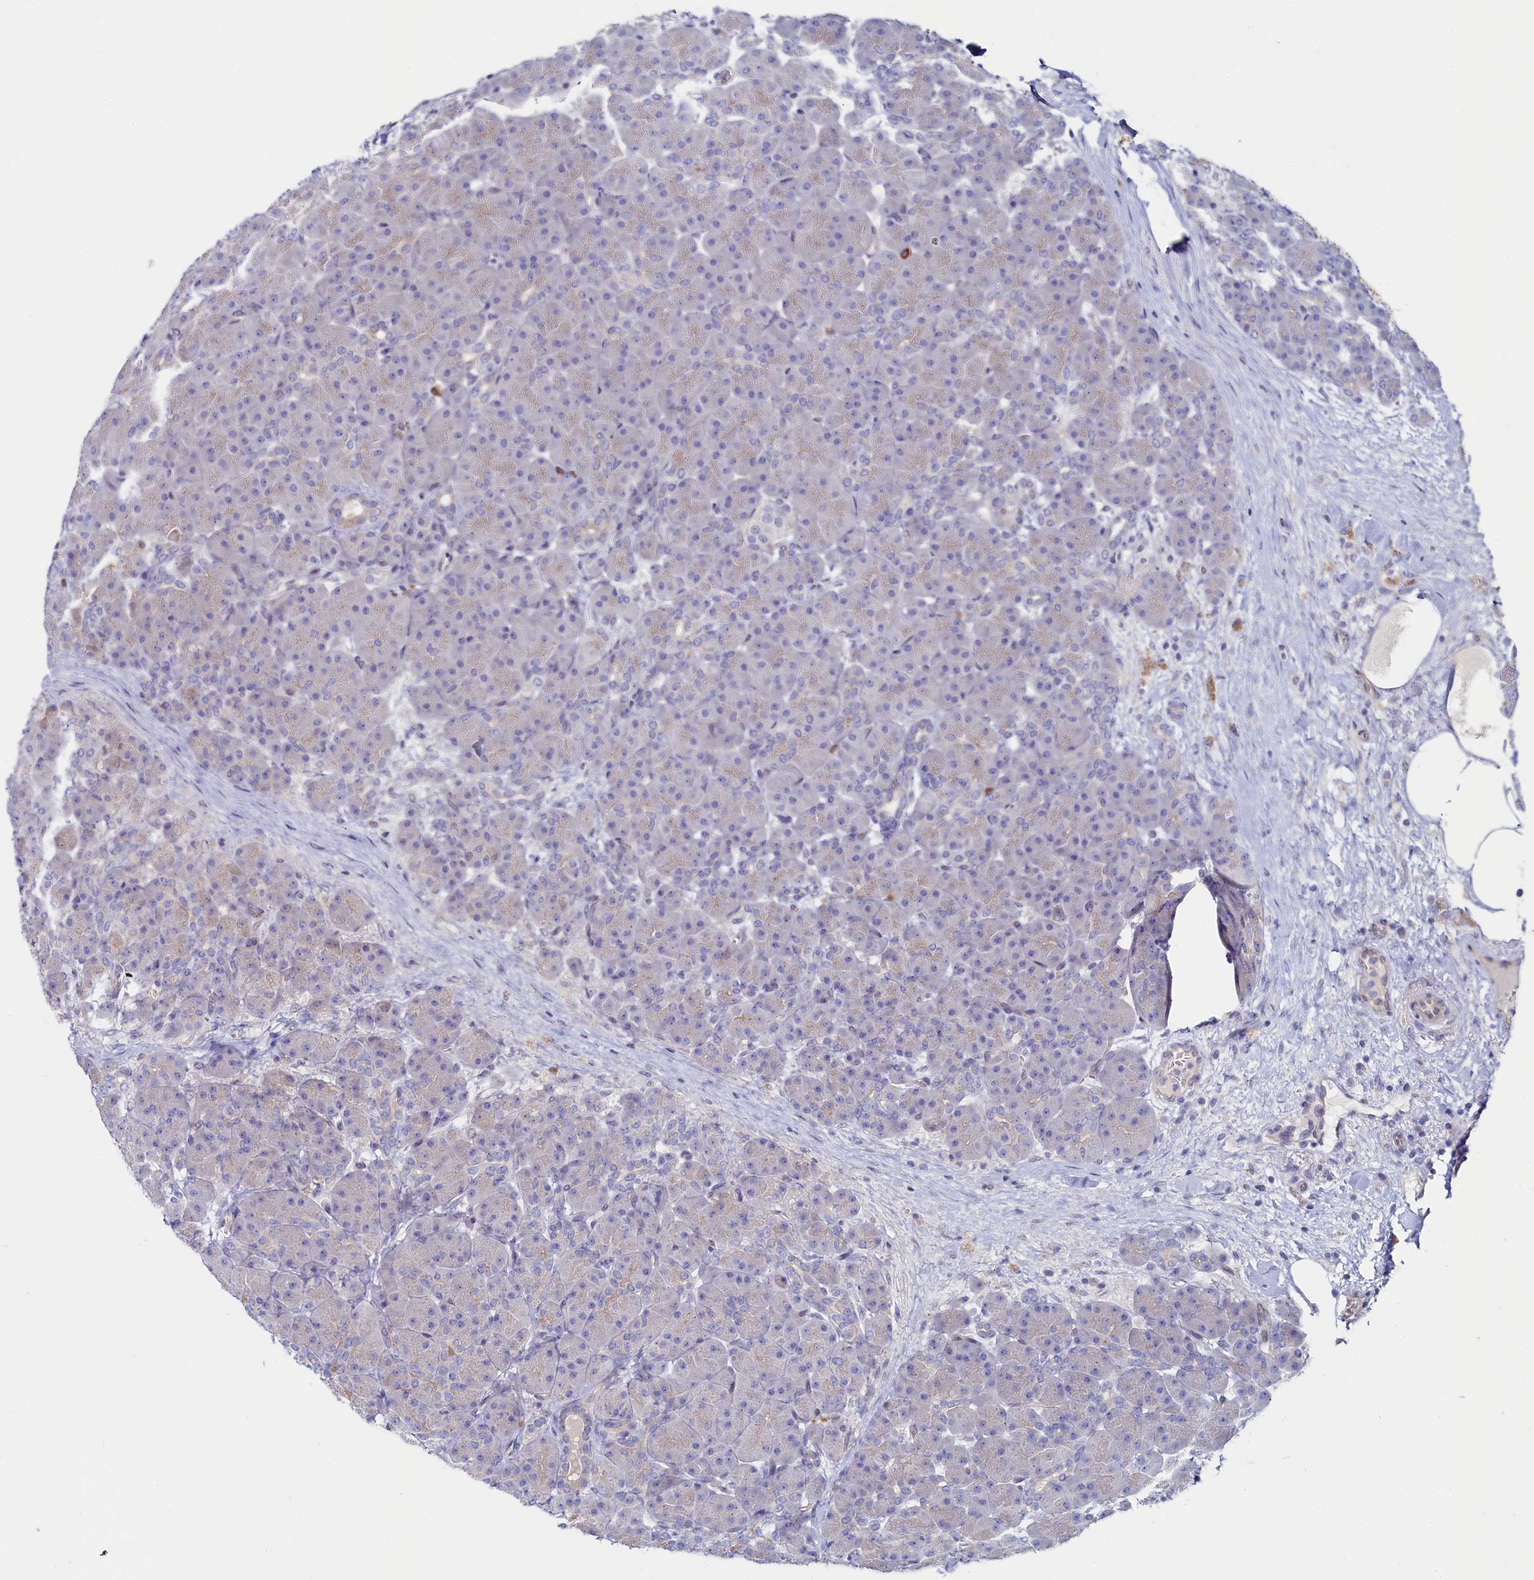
{"staining": {"intensity": "weak", "quantity": "<25%", "location": "cytoplasmic/membranous"}, "tissue": "pancreas", "cell_type": "Exocrine glandular cells", "image_type": "normal", "snomed": [{"axis": "morphology", "description": "Normal tissue, NOS"}, {"axis": "topography", "description": "Pancreas"}], "caption": "Exocrine glandular cells show no significant positivity in benign pancreas.", "gene": "ASTE1", "patient": {"sex": "male", "age": 66}}